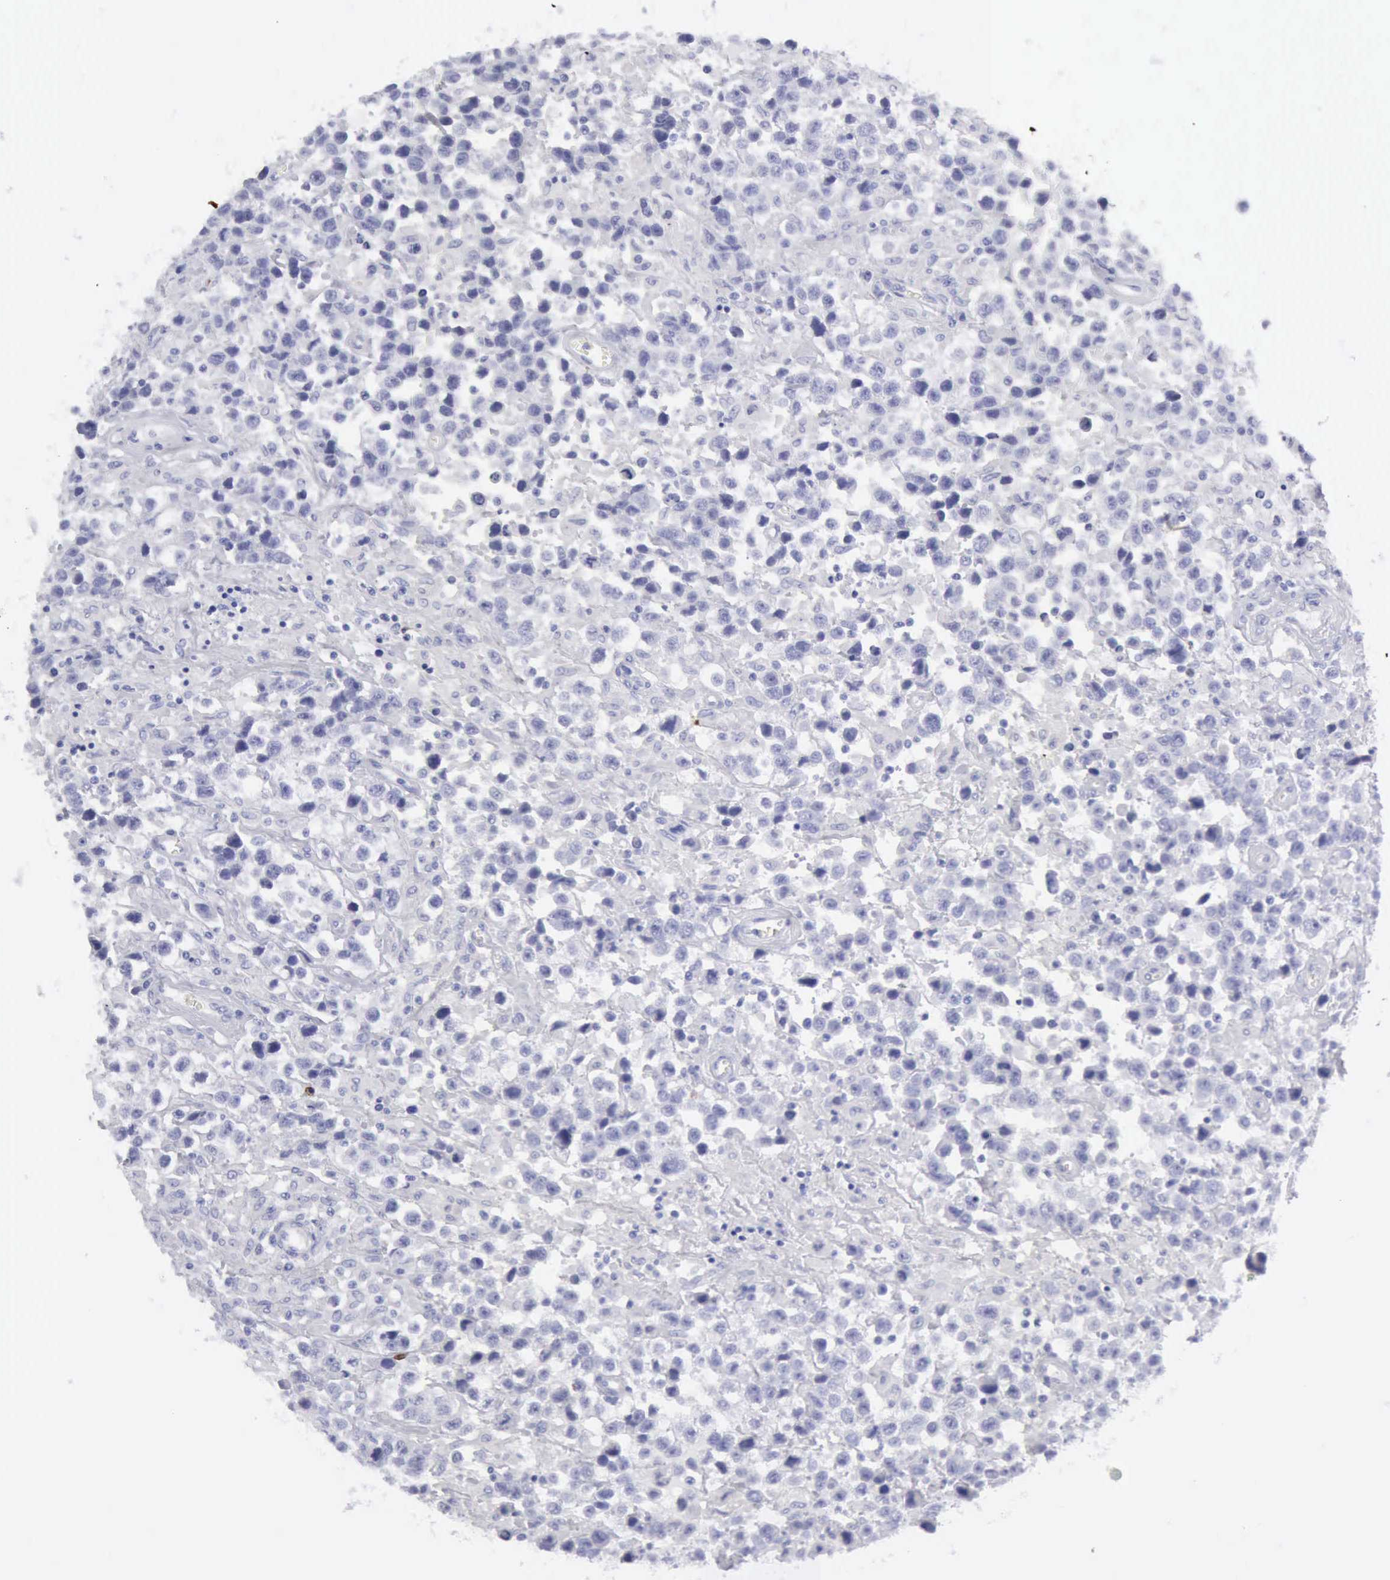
{"staining": {"intensity": "negative", "quantity": "none", "location": "none"}, "tissue": "testis cancer", "cell_type": "Tumor cells", "image_type": "cancer", "snomed": [{"axis": "morphology", "description": "Seminoma, NOS"}, {"axis": "topography", "description": "Testis"}], "caption": "This micrograph is of testis cancer stained with immunohistochemistry (IHC) to label a protein in brown with the nuclei are counter-stained blue. There is no staining in tumor cells.", "gene": "NCAM1", "patient": {"sex": "male", "age": 43}}